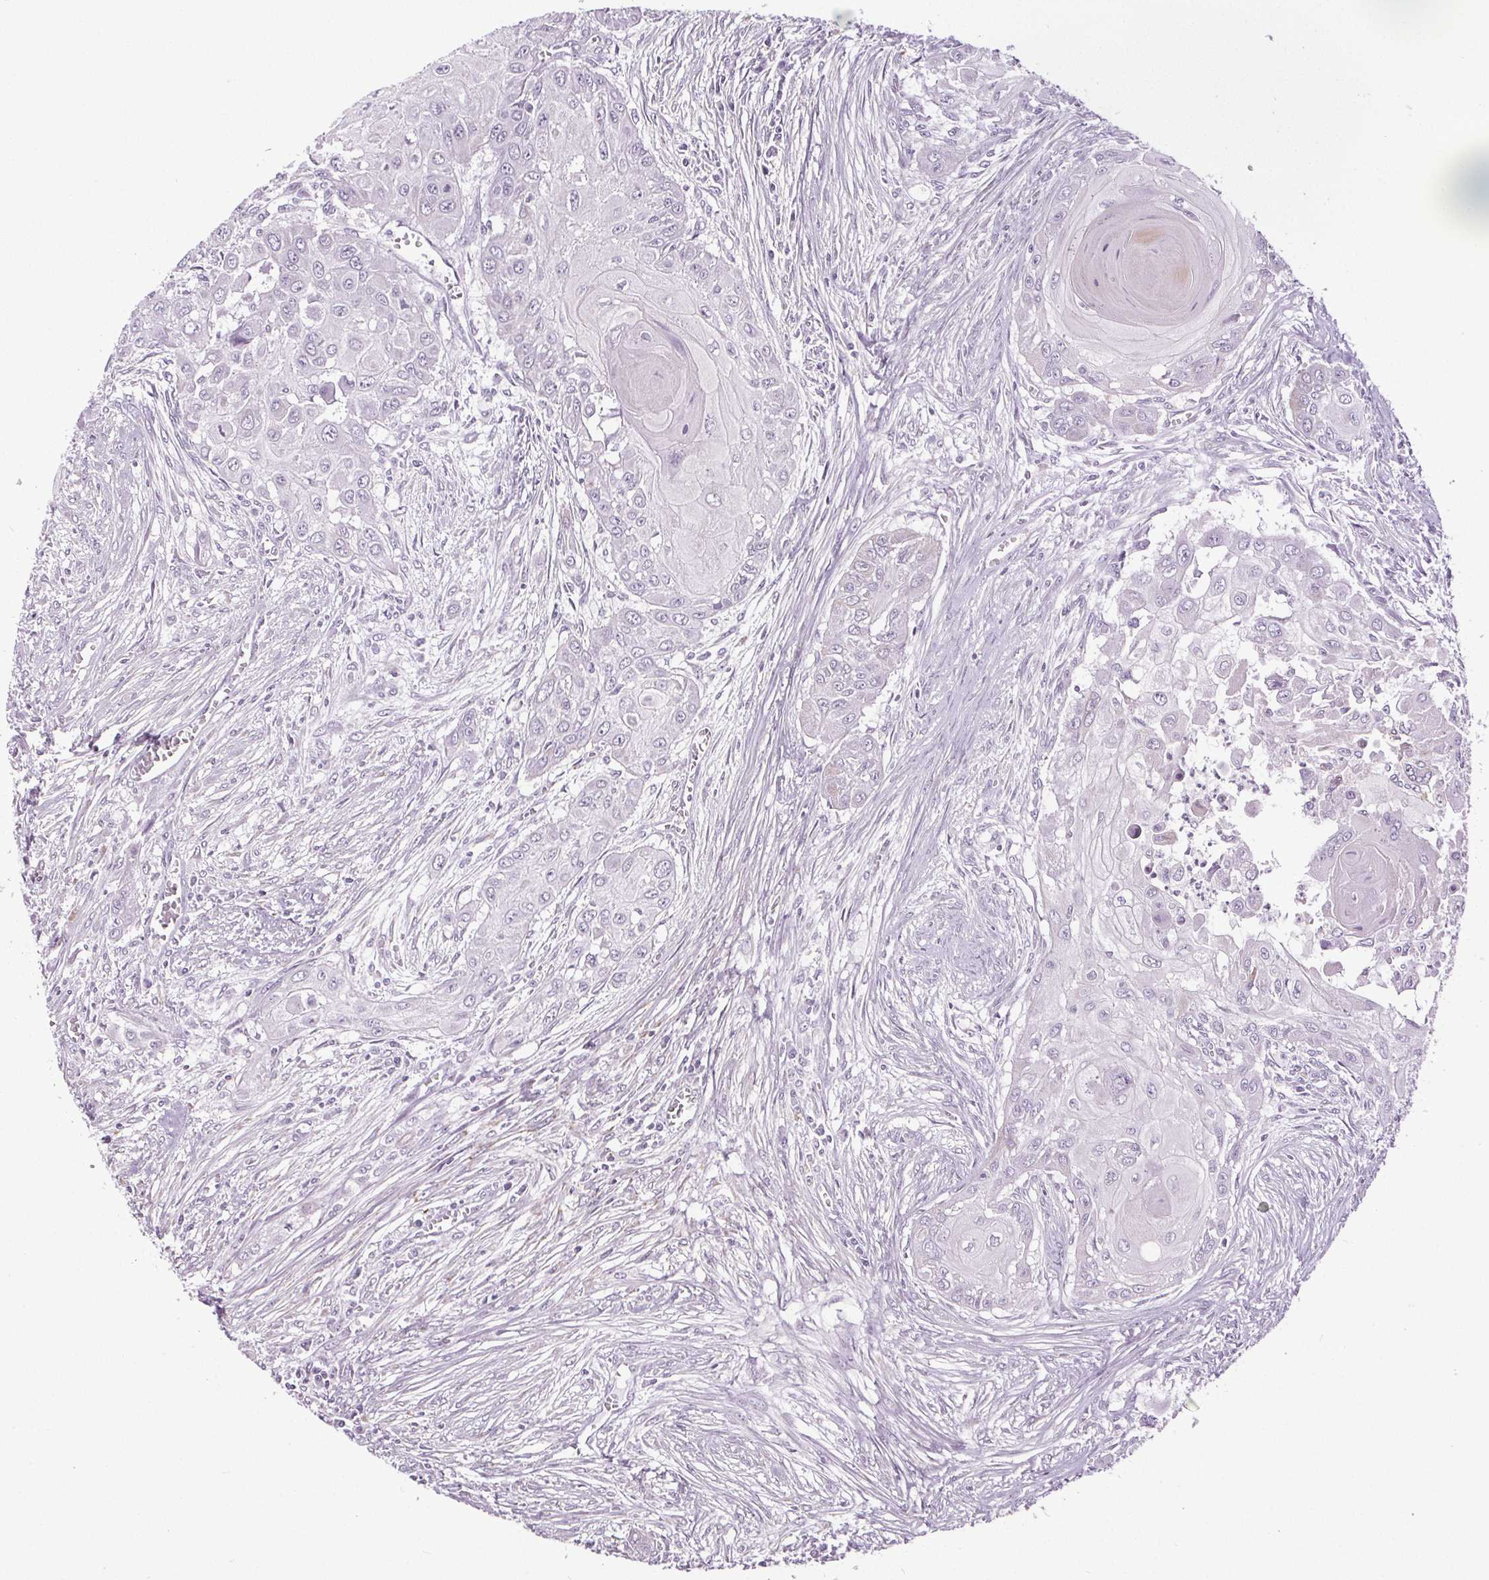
{"staining": {"intensity": "negative", "quantity": "none", "location": "none"}, "tissue": "head and neck cancer", "cell_type": "Tumor cells", "image_type": "cancer", "snomed": [{"axis": "morphology", "description": "Squamous cell carcinoma, NOS"}, {"axis": "topography", "description": "Oral tissue"}, {"axis": "topography", "description": "Head-Neck"}], "caption": "A photomicrograph of human head and neck squamous cell carcinoma is negative for staining in tumor cells.", "gene": "GPIHBP1", "patient": {"sex": "male", "age": 71}}